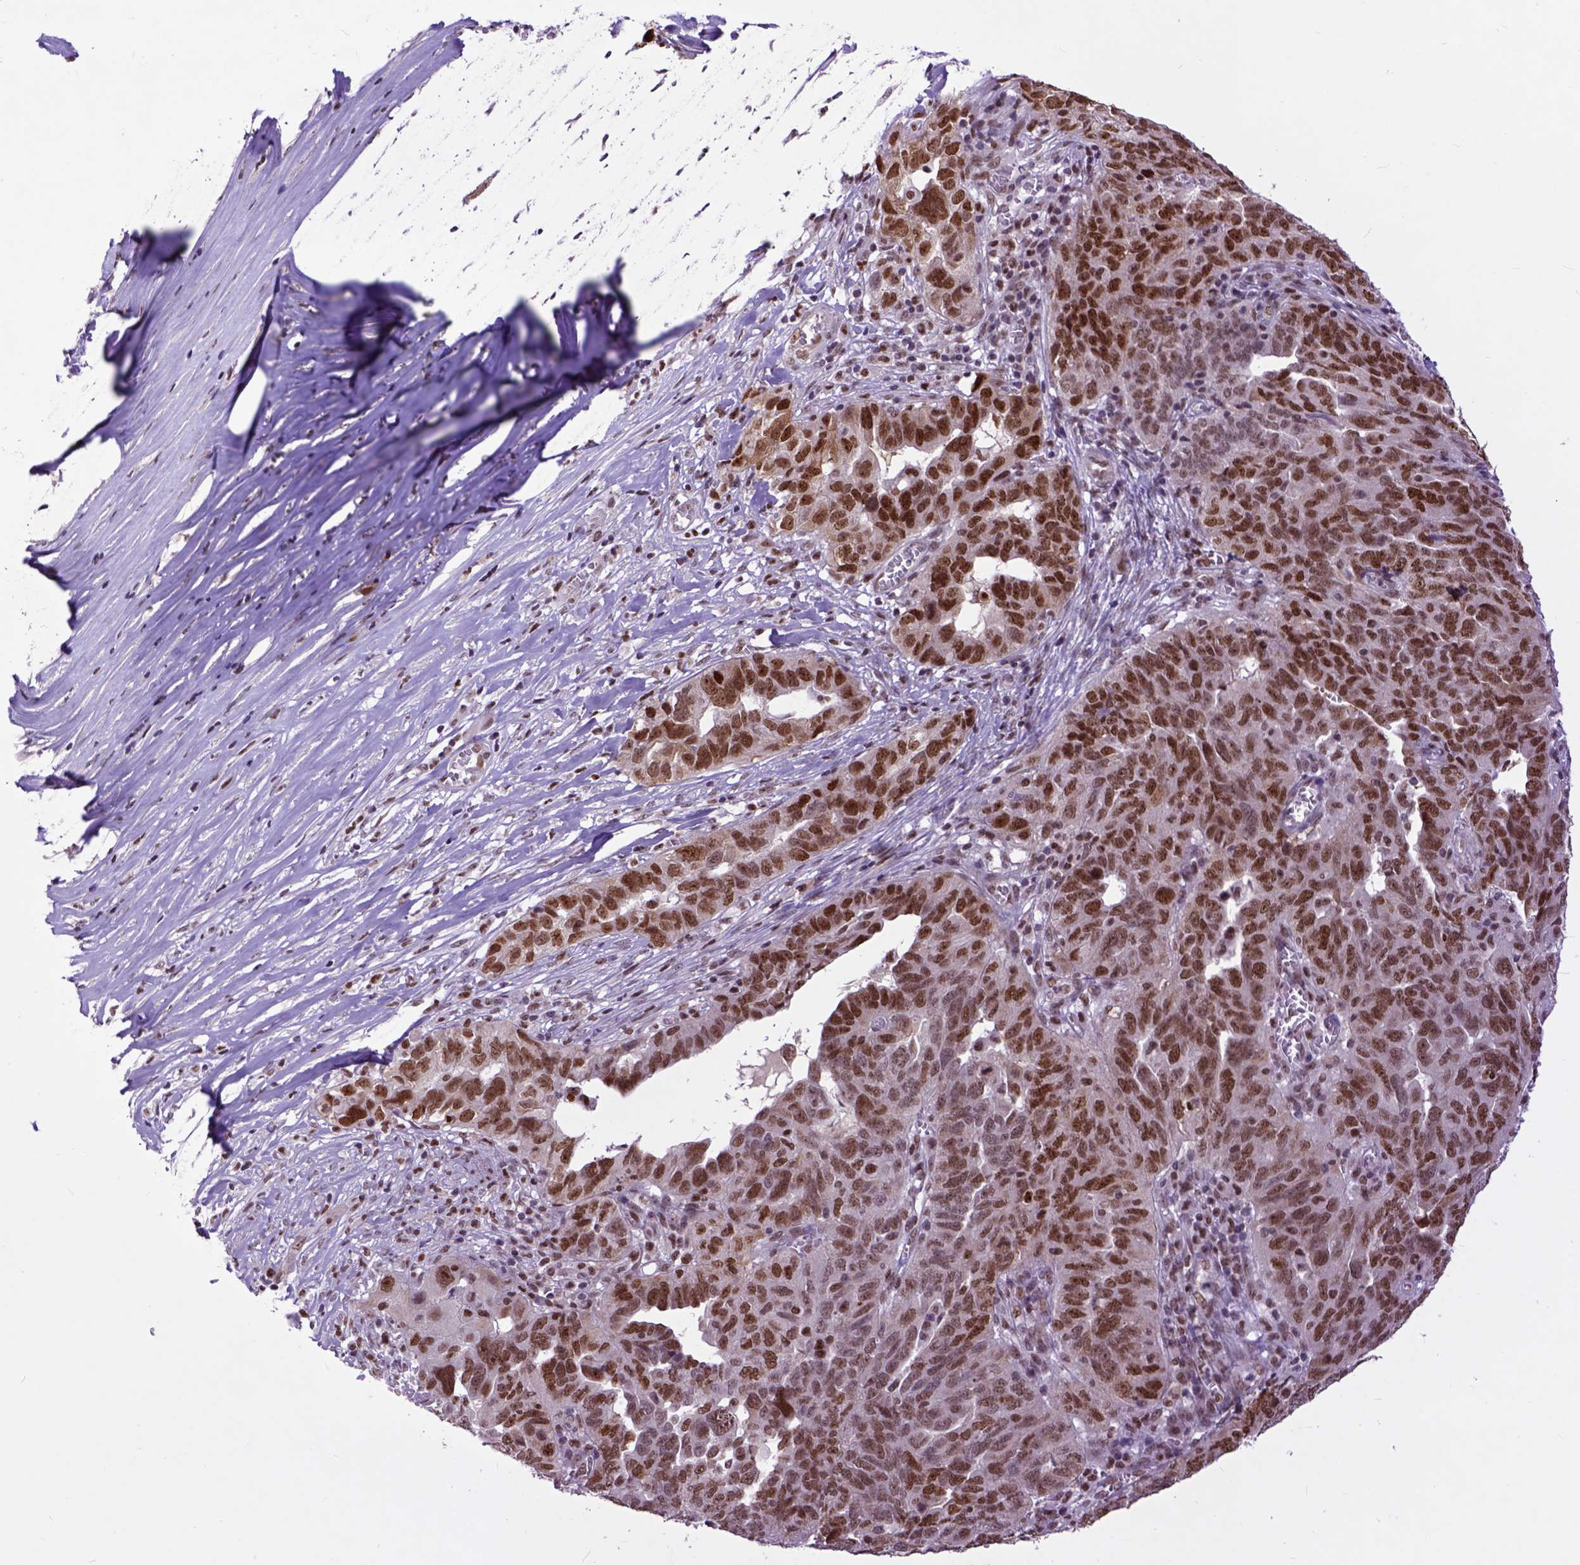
{"staining": {"intensity": "moderate", "quantity": ">75%", "location": "nuclear"}, "tissue": "ovarian cancer", "cell_type": "Tumor cells", "image_type": "cancer", "snomed": [{"axis": "morphology", "description": "Carcinoma, endometroid"}, {"axis": "topography", "description": "Soft tissue"}, {"axis": "topography", "description": "Ovary"}], "caption": "This image reveals ovarian cancer stained with immunohistochemistry (IHC) to label a protein in brown. The nuclear of tumor cells show moderate positivity for the protein. Nuclei are counter-stained blue.", "gene": "RCC2", "patient": {"sex": "female", "age": 52}}